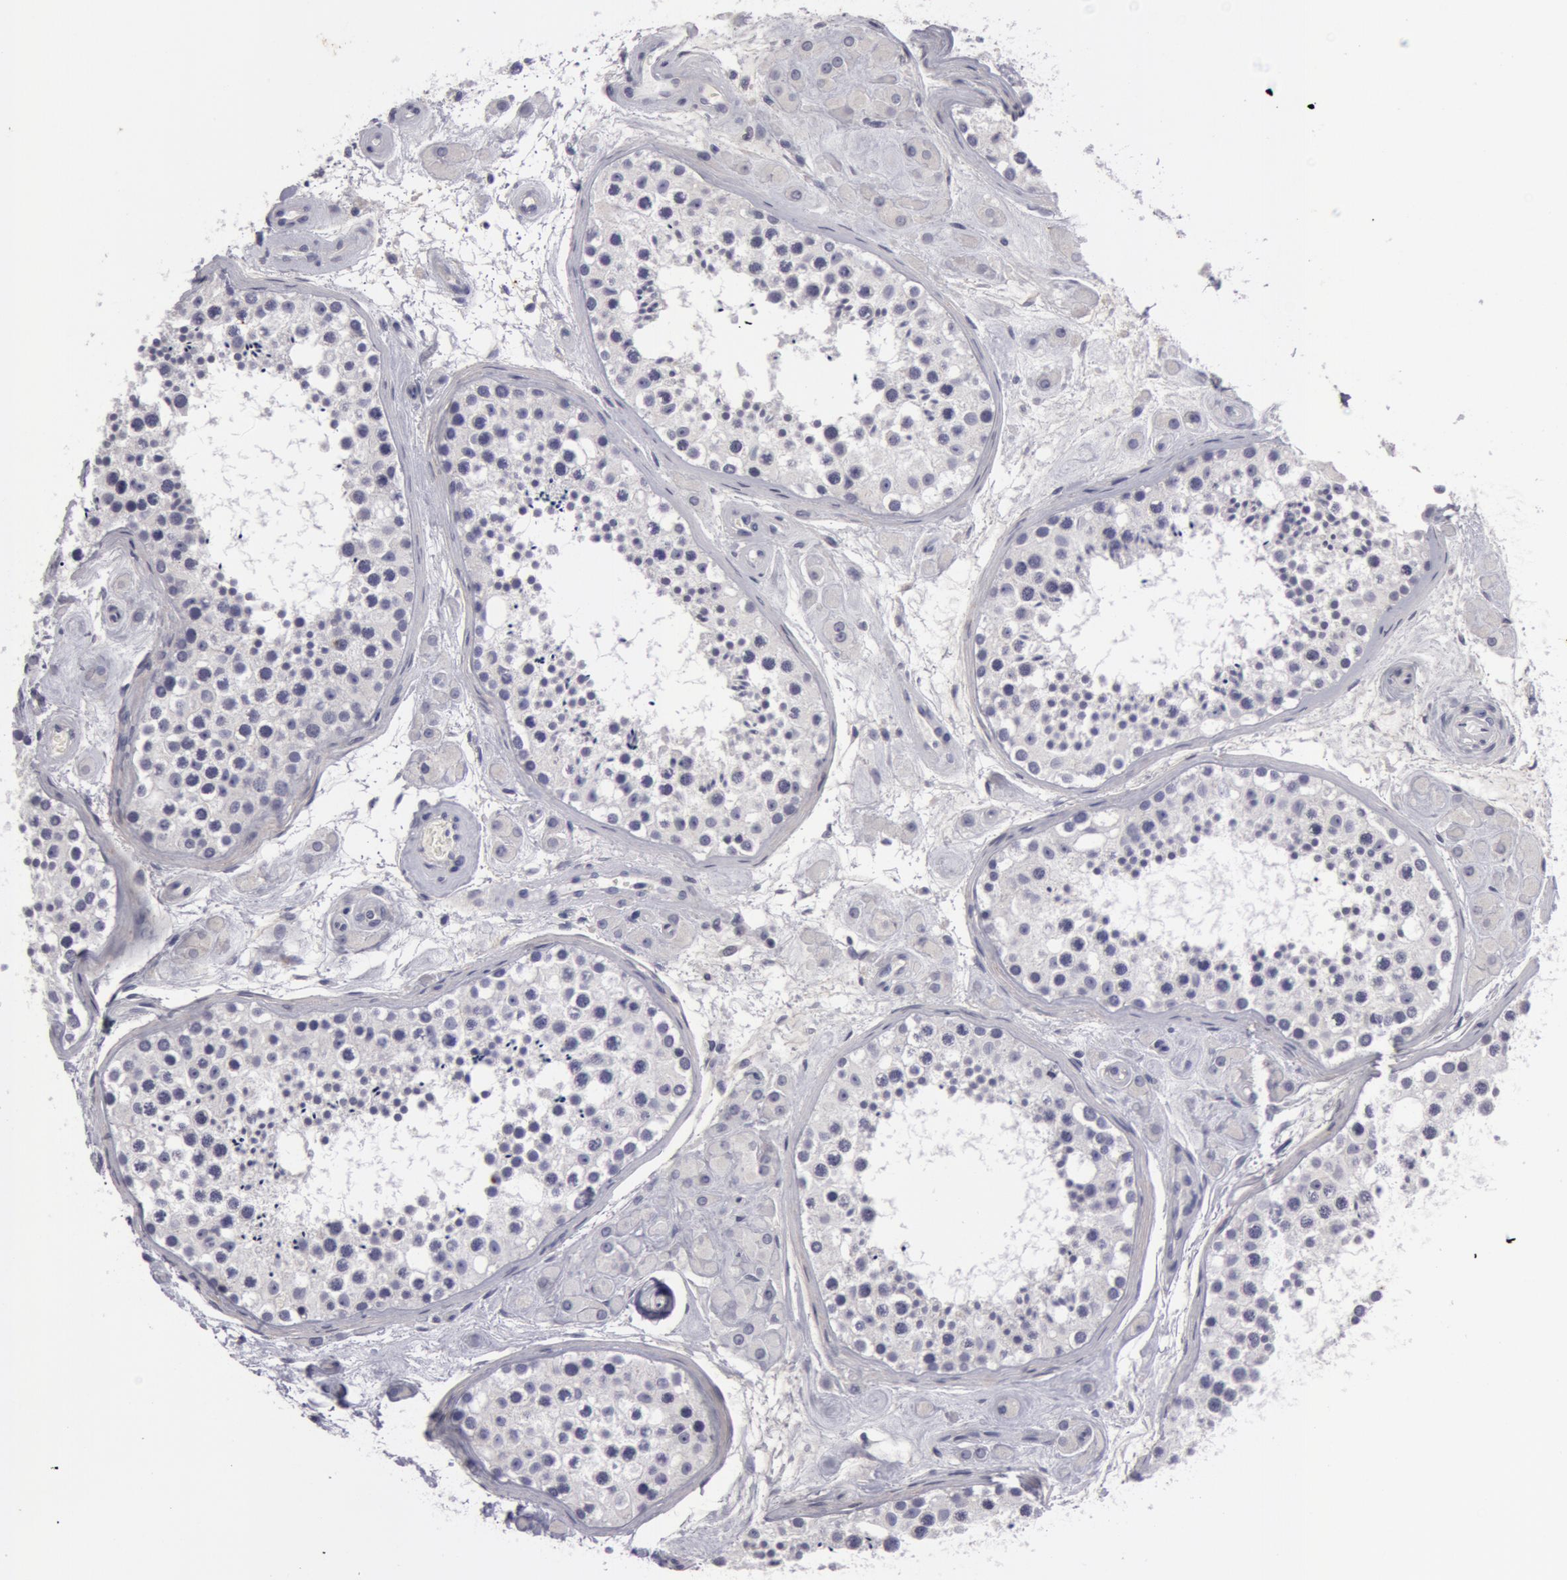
{"staining": {"intensity": "negative", "quantity": "none", "location": "none"}, "tissue": "testis", "cell_type": "Cells in seminiferous ducts", "image_type": "normal", "snomed": [{"axis": "morphology", "description": "Normal tissue, NOS"}, {"axis": "topography", "description": "Testis"}], "caption": "Human testis stained for a protein using IHC demonstrates no expression in cells in seminiferous ducts.", "gene": "NLGN4X", "patient": {"sex": "male", "age": 38}}